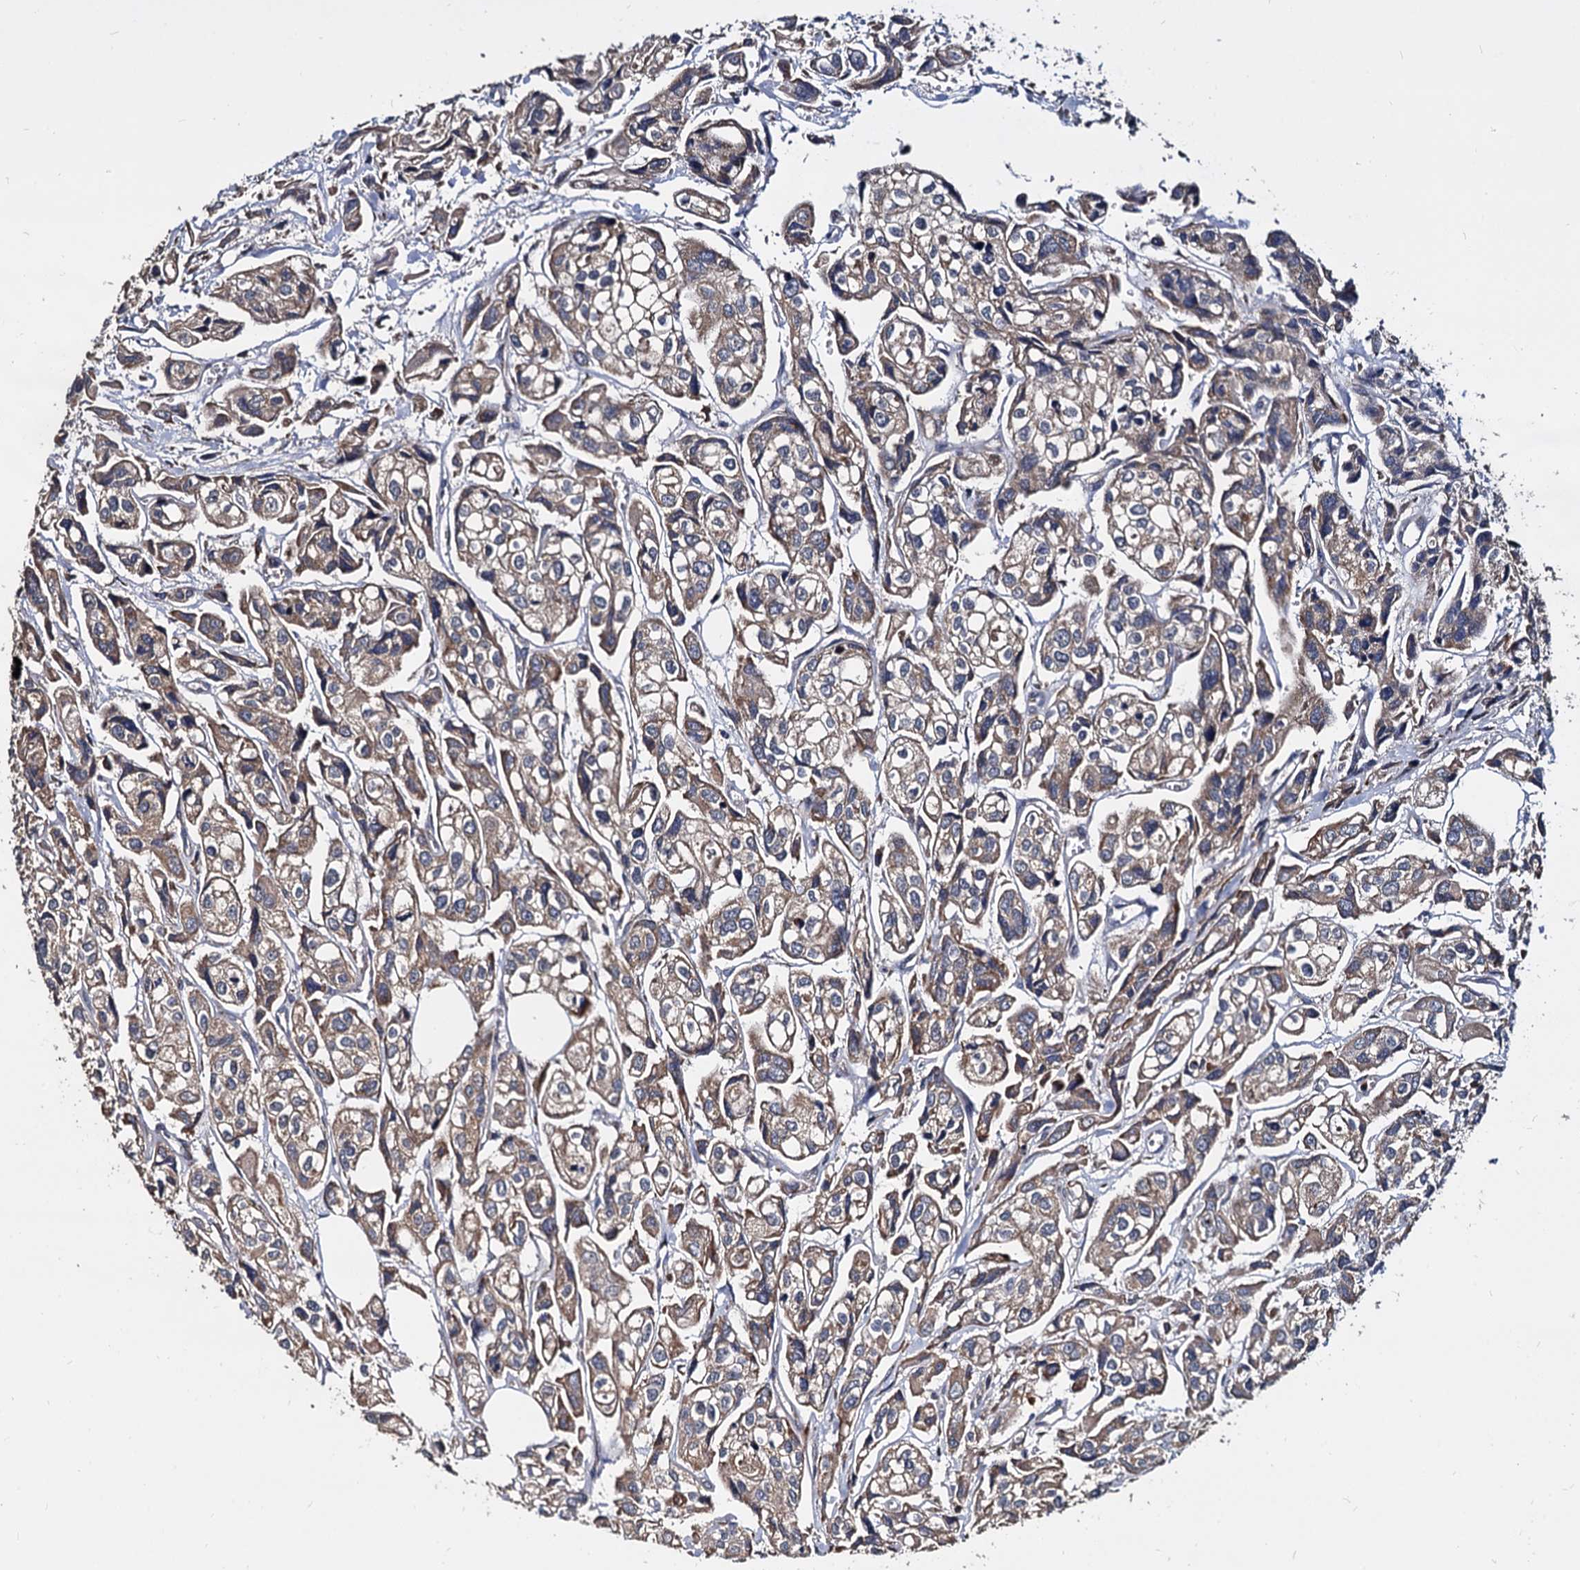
{"staining": {"intensity": "moderate", "quantity": "25%-75%", "location": "cytoplasmic/membranous"}, "tissue": "urothelial cancer", "cell_type": "Tumor cells", "image_type": "cancer", "snomed": [{"axis": "morphology", "description": "Urothelial carcinoma, High grade"}, {"axis": "topography", "description": "Urinary bladder"}], "caption": "A photomicrograph of urothelial cancer stained for a protein displays moderate cytoplasmic/membranous brown staining in tumor cells. Nuclei are stained in blue.", "gene": "WWC3", "patient": {"sex": "male", "age": 67}}